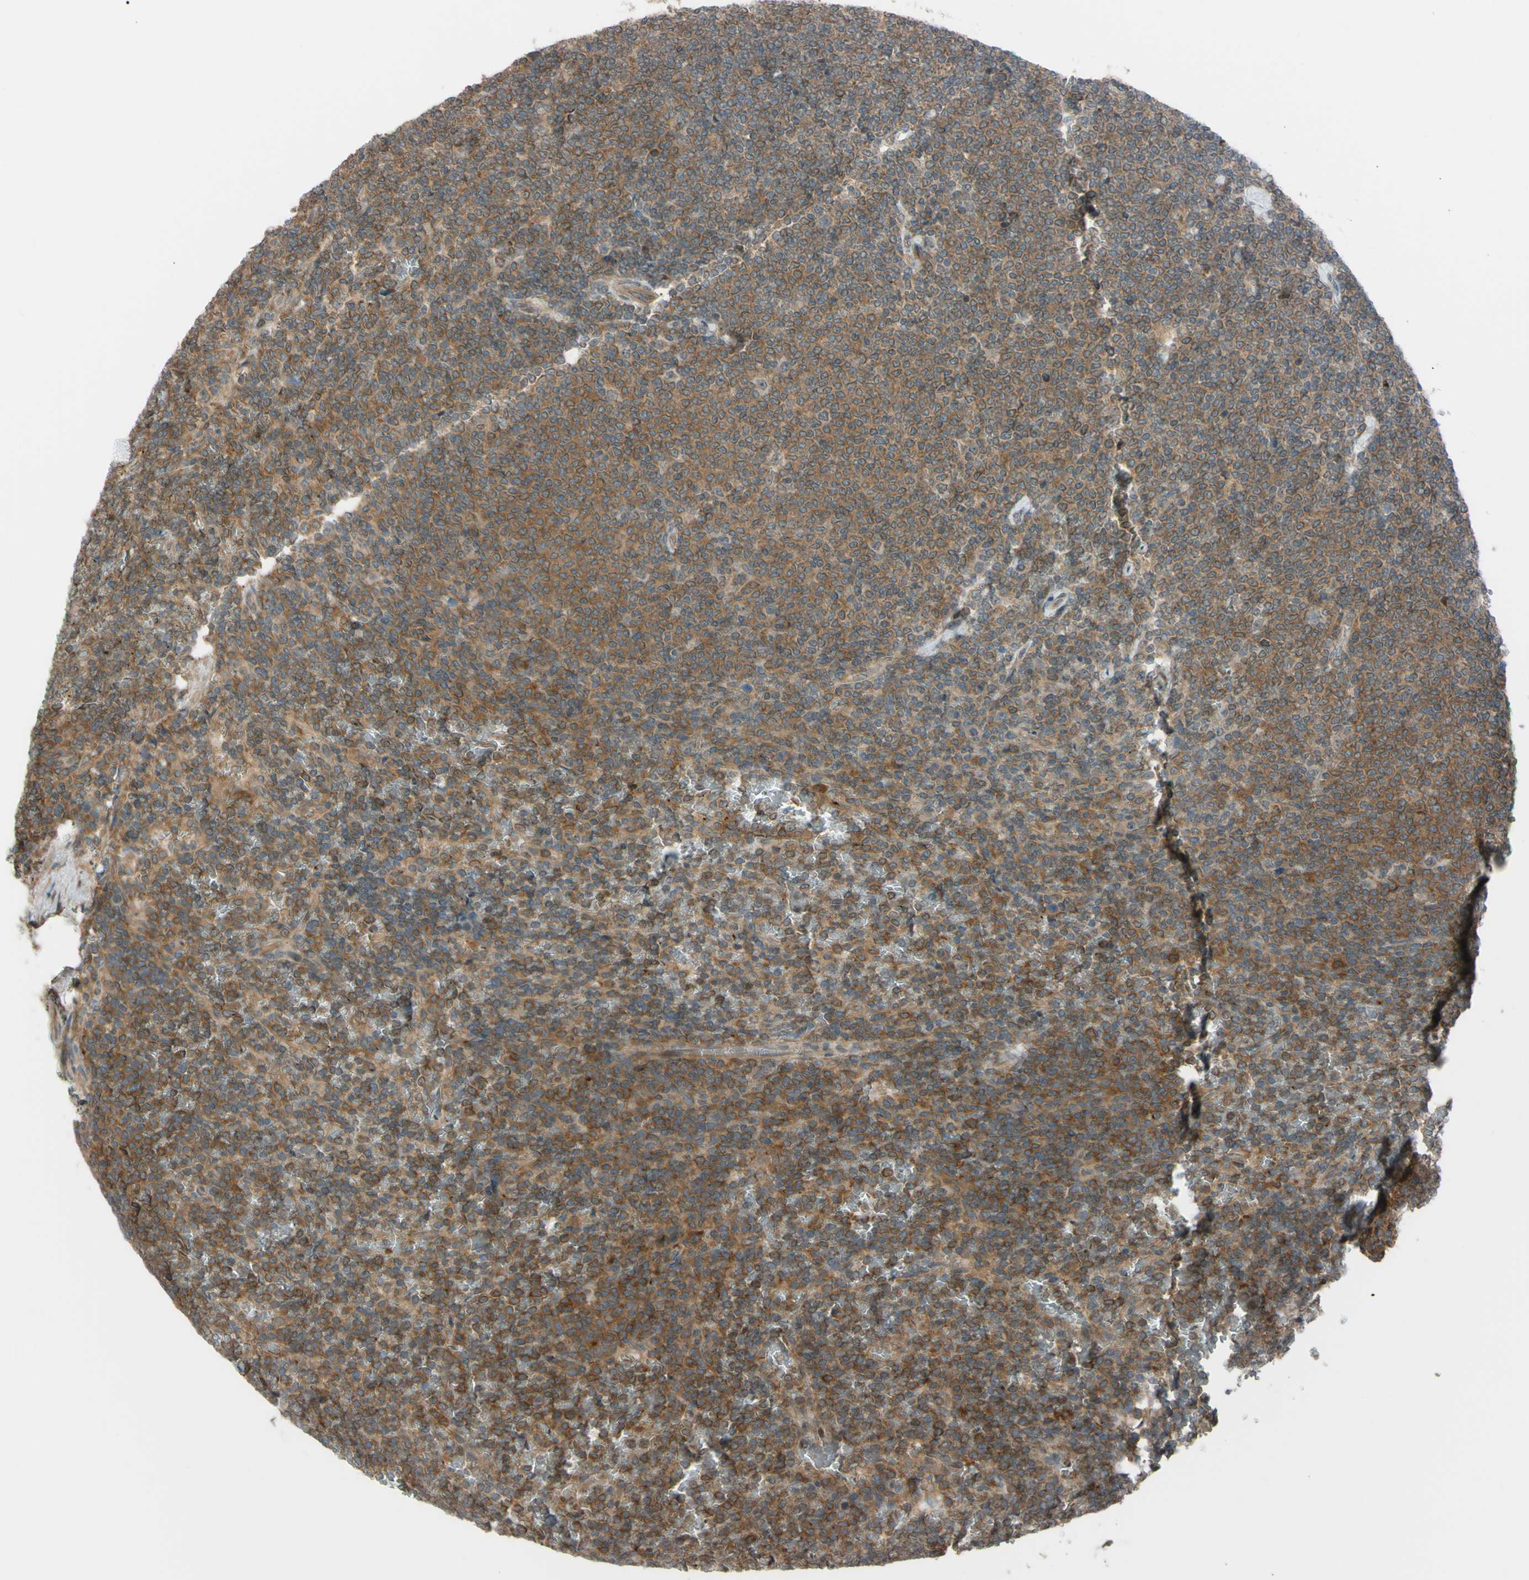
{"staining": {"intensity": "moderate", "quantity": "25%-75%", "location": "cytoplasmic/membranous"}, "tissue": "lymphoma", "cell_type": "Tumor cells", "image_type": "cancer", "snomed": [{"axis": "morphology", "description": "Malignant lymphoma, non-Hodgkin's type, Low grade"}, {"axis": "topography", "description": "Spleen"}], "caption": "Lymphoma stained with a protein marker reveals moderate staining in tumor cells.", "gene": "FLII", "patient": {"sex": "female", "age": 77}}